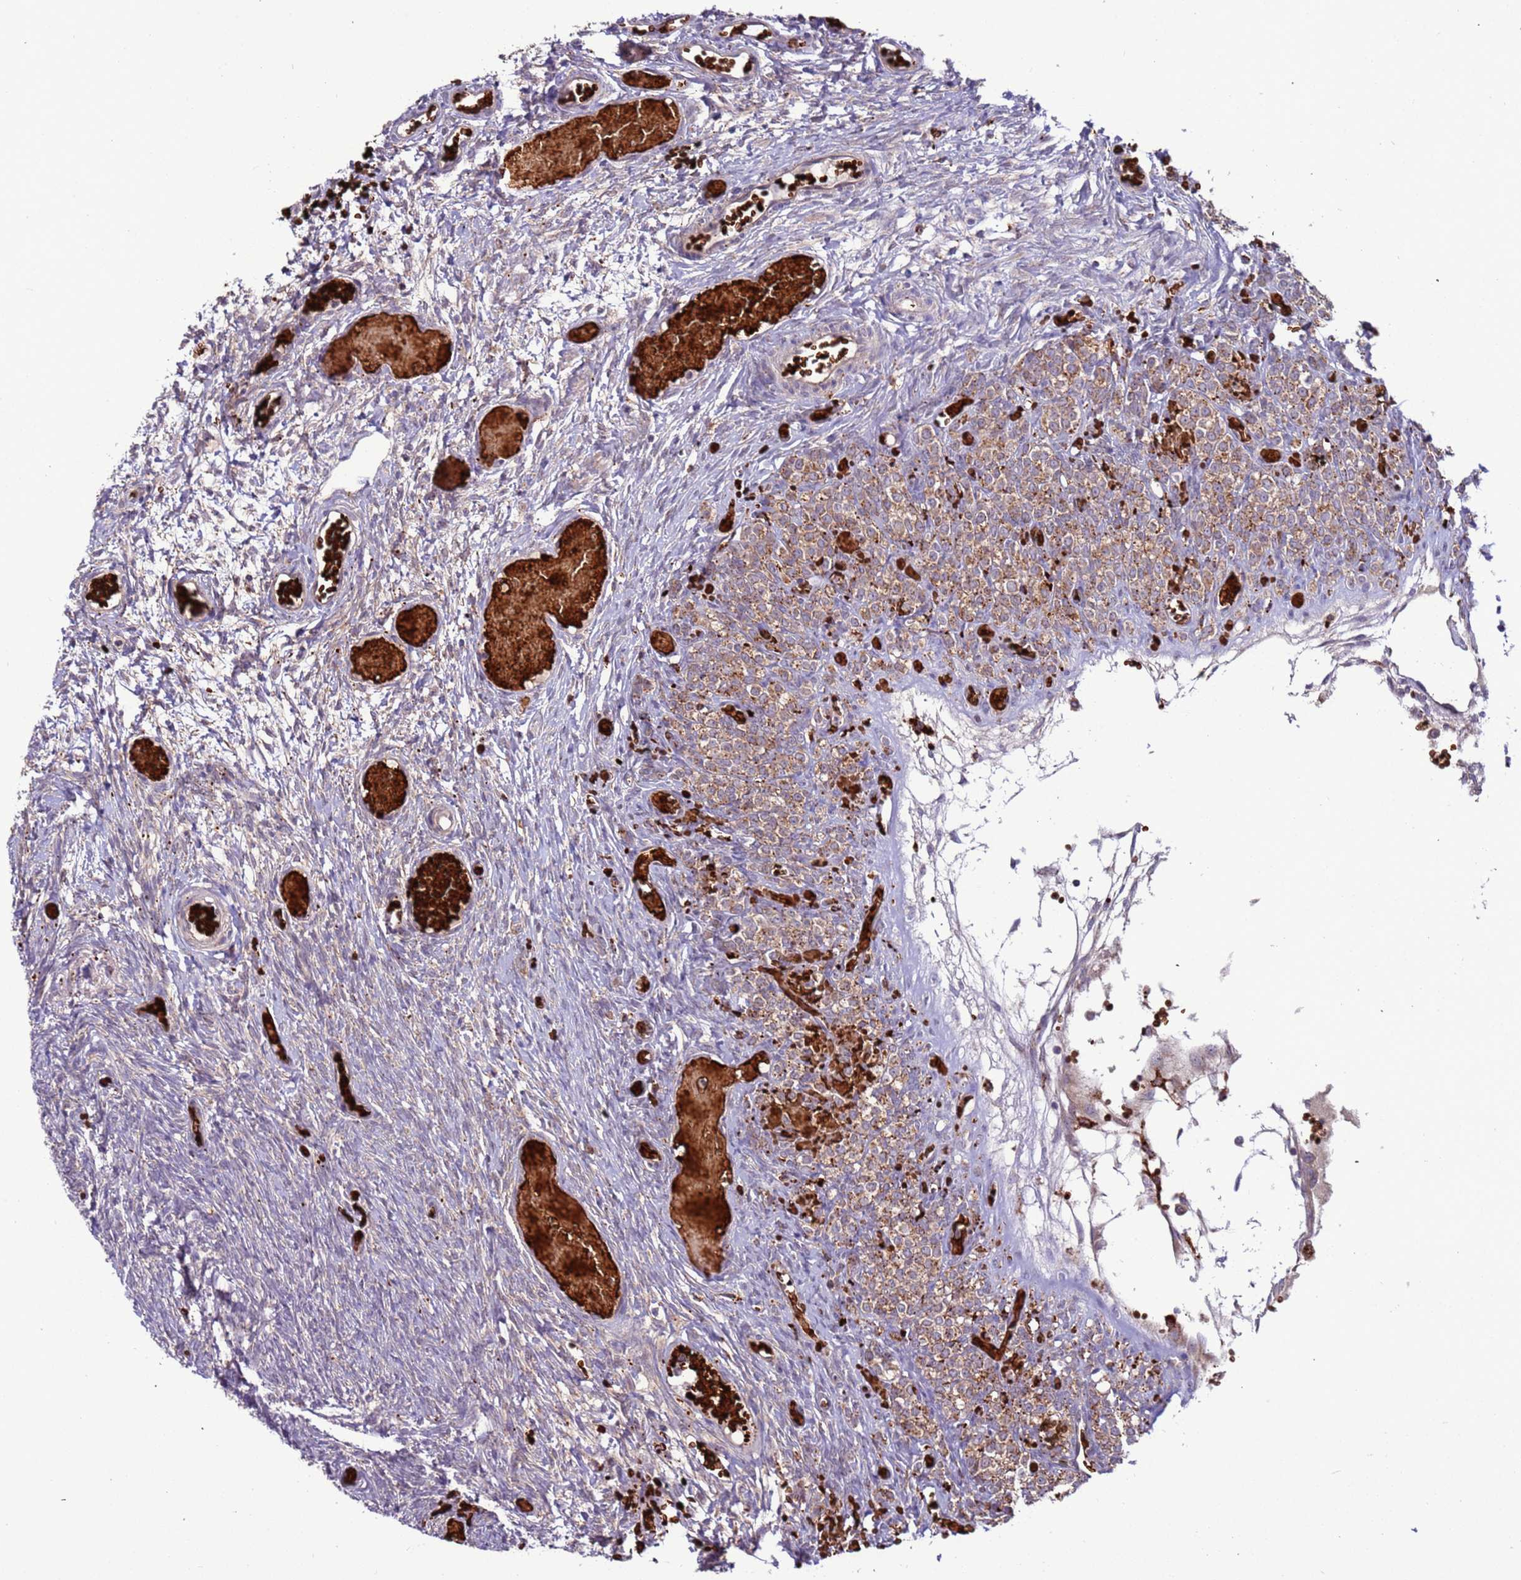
{"staining": {"intensity": "negative", "quantity": "none", "location": "none"}, "tissue": "ovary", "cell_type": "Ovarian stroma cells", "image_type": "normal", "snomed": [{"axis": "morphology", "description": "Adenocarcinoma, NOS"}, {"axis": "topography", "description": "Endometrium"}], "caption": "This is an immunohistochemistry photomicrograph of unremarkable human ovary. There is no positivity in ovarian stroma cells.", "gene": "VPS36", "patient": {"sex": "female", "age": 32}}